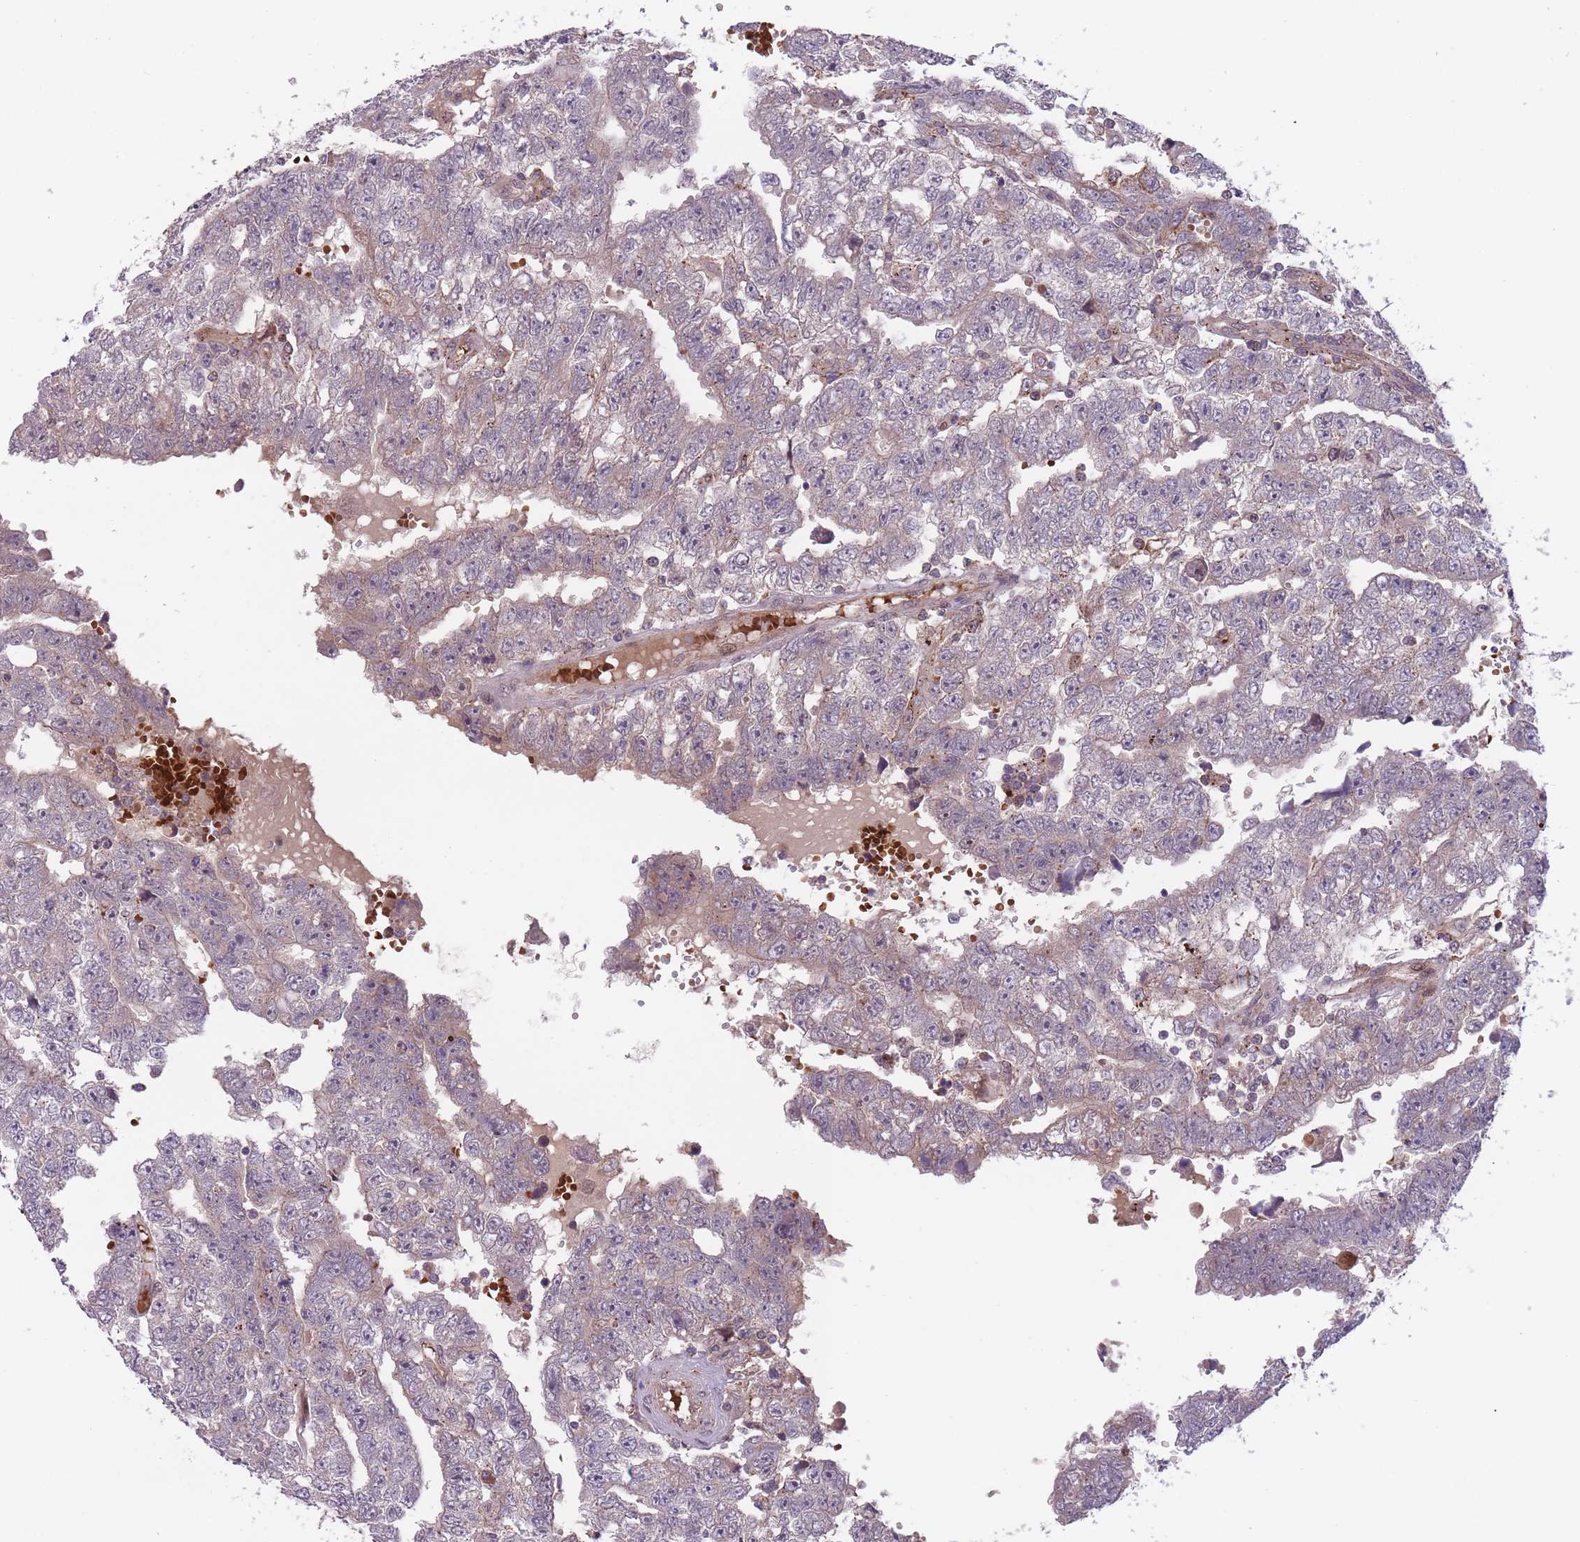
{"staining": {"intensity": "weak", "quantity": "<25%", "location": "cytoplasmic/membranous"}, "tissue": "testis cancer", "cell_type": "Tumor cells", "image_type": "cancer", "snomed": [{"axis": "morphology", "description": "Carcinoma, Embryonal, NOS"}, {"axis": "topography", "description": "Testis"}], "caption": "Tumor cells show no significant expression in testis embryonal carcinoma.", "gene": "SECTM1", "patient": {"sex": "male", "age": 25}}